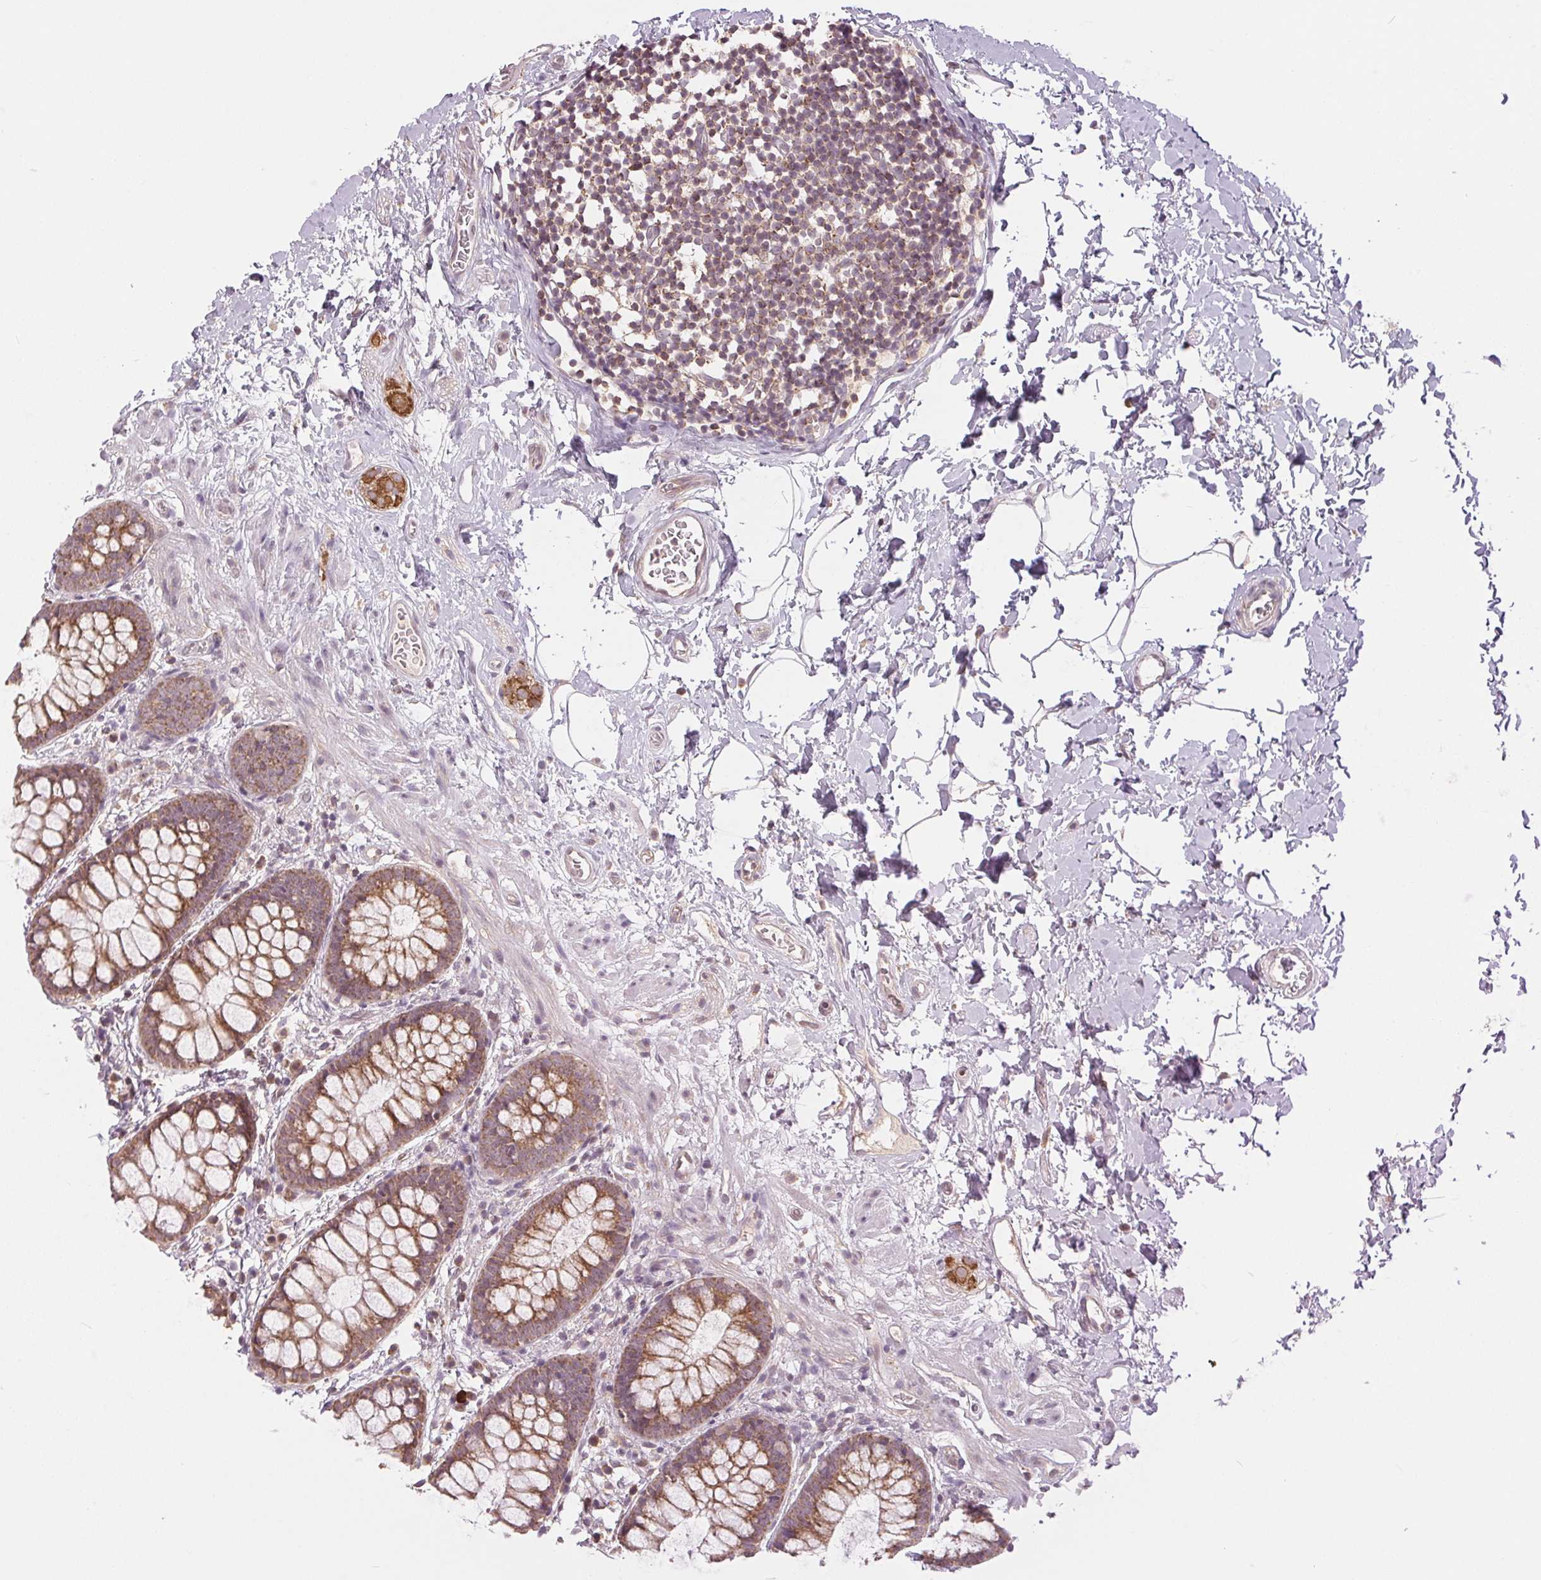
{"staining": {"intensity": "moderate", "quantity": ">75%", "location": "cytoplasmic/membranous"}, "tissue": "rectum", "cell_type": "Glandular cells", "image_type": "normal", "snomed": [{"axis": "morphology", "description": "Normal tissue, NOS"}, {"axis": "topography", "description": "Rectum"}], "caption": "IHC photomicrograph of unremarkable rectum: human rectum stained using IHC shows medium levels of moderate protein expression localized specifically in the cytoplasmic/membranous of glandular cells, appearing as a cytoplasmic/membranous brown color.", "gene": "MAP3K5", "patient": {"sex": "female", "age": 62}}